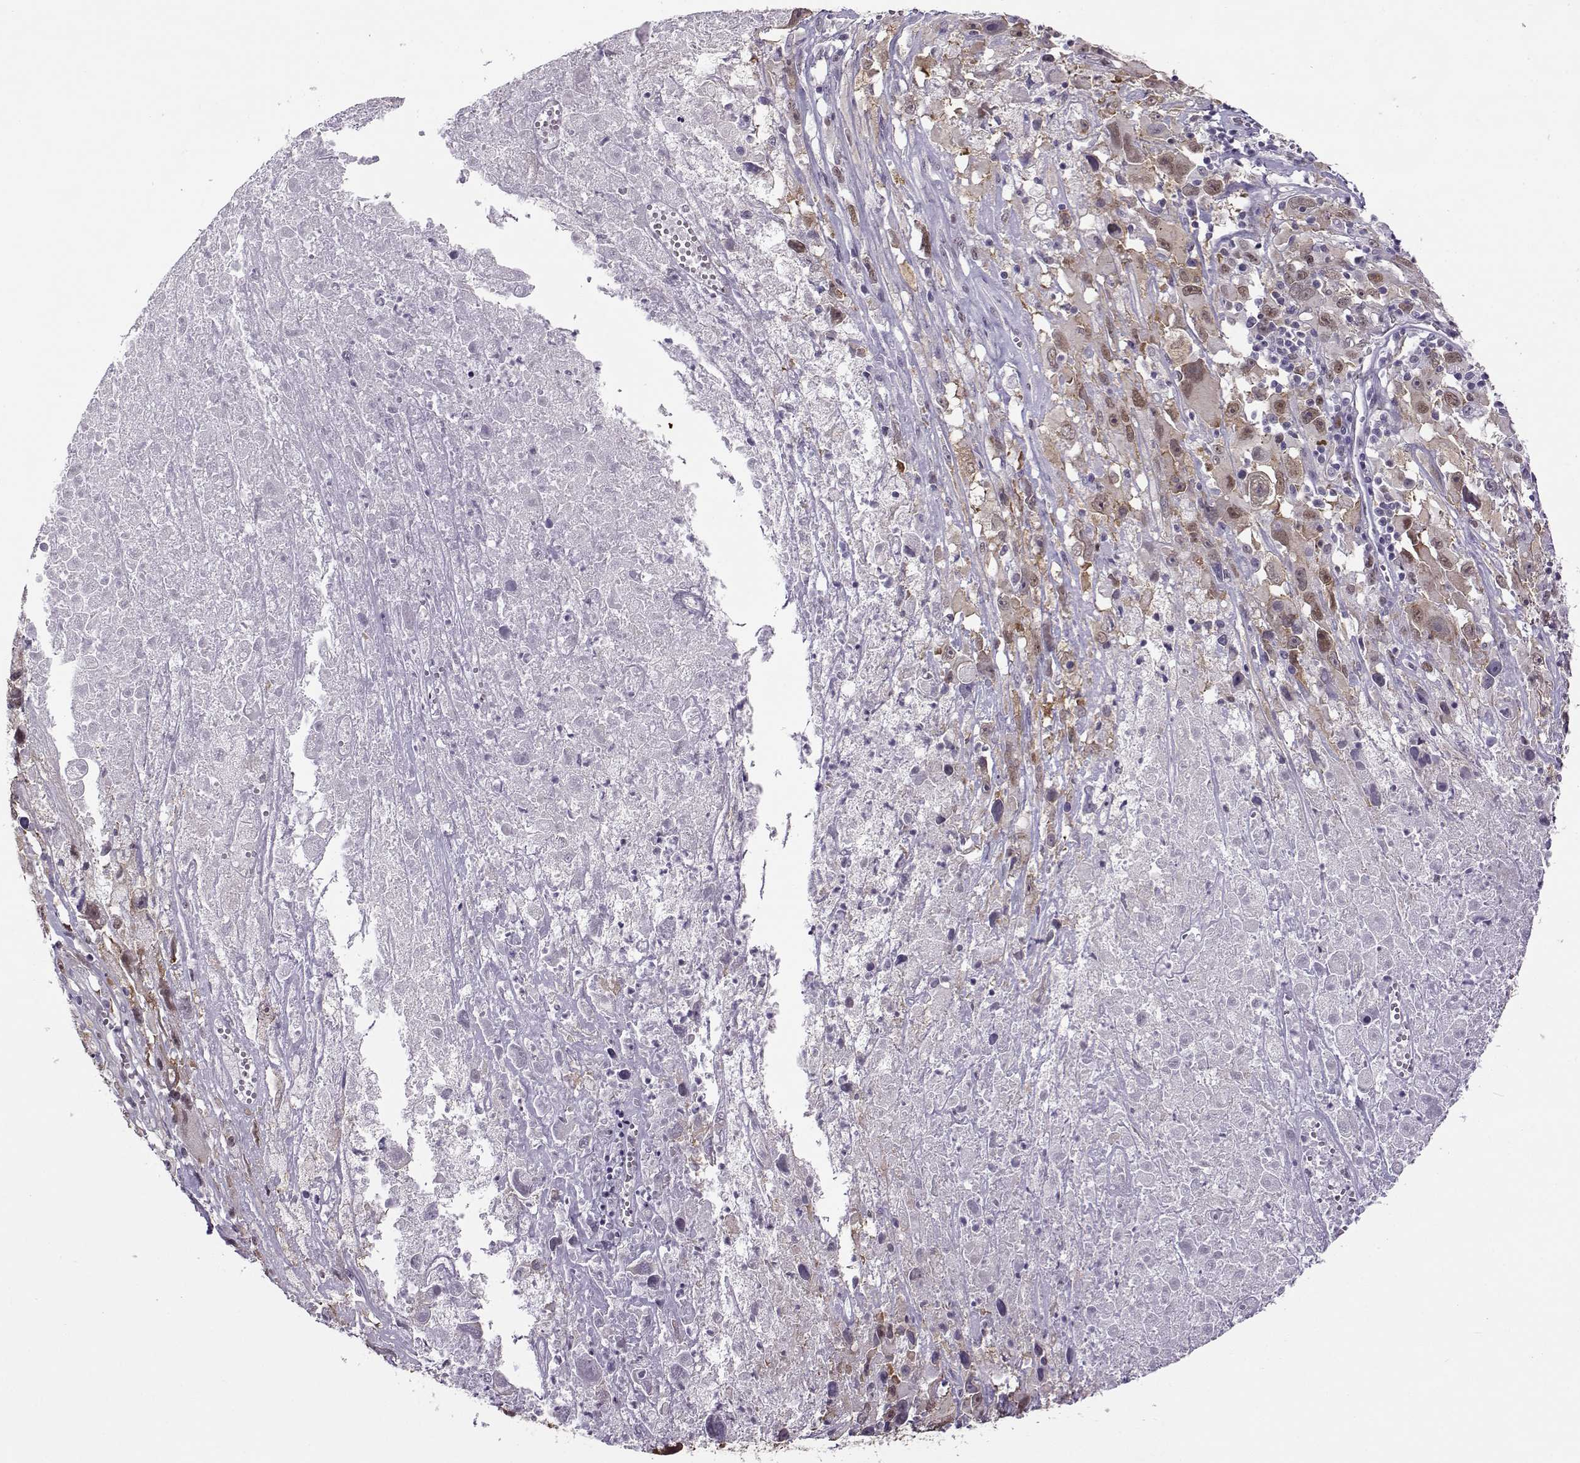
{"staining": {"intensity": "weak", "quantity": "<25%", "location": "cytoplasmic/membranous,nuclear"}, "tissue": "melanoma", "cell_type": "Tumor cells", "image_type": "cancer", "snomed": [{"axis": "morphology", "description": "Malignant melanoma, Metastatic site"}, {"axis": "topography", "description": "Lymph node"}], "caption": "DAB (3,3'-diaminobenzidine) immunohistochemical staining of human malignant melanoma (metastatic site) displays no significant staining in tumor cells. Nuclei are stained in blue.", "gene": "BACH1", "patient": {"sex": "male", "age": 50}}